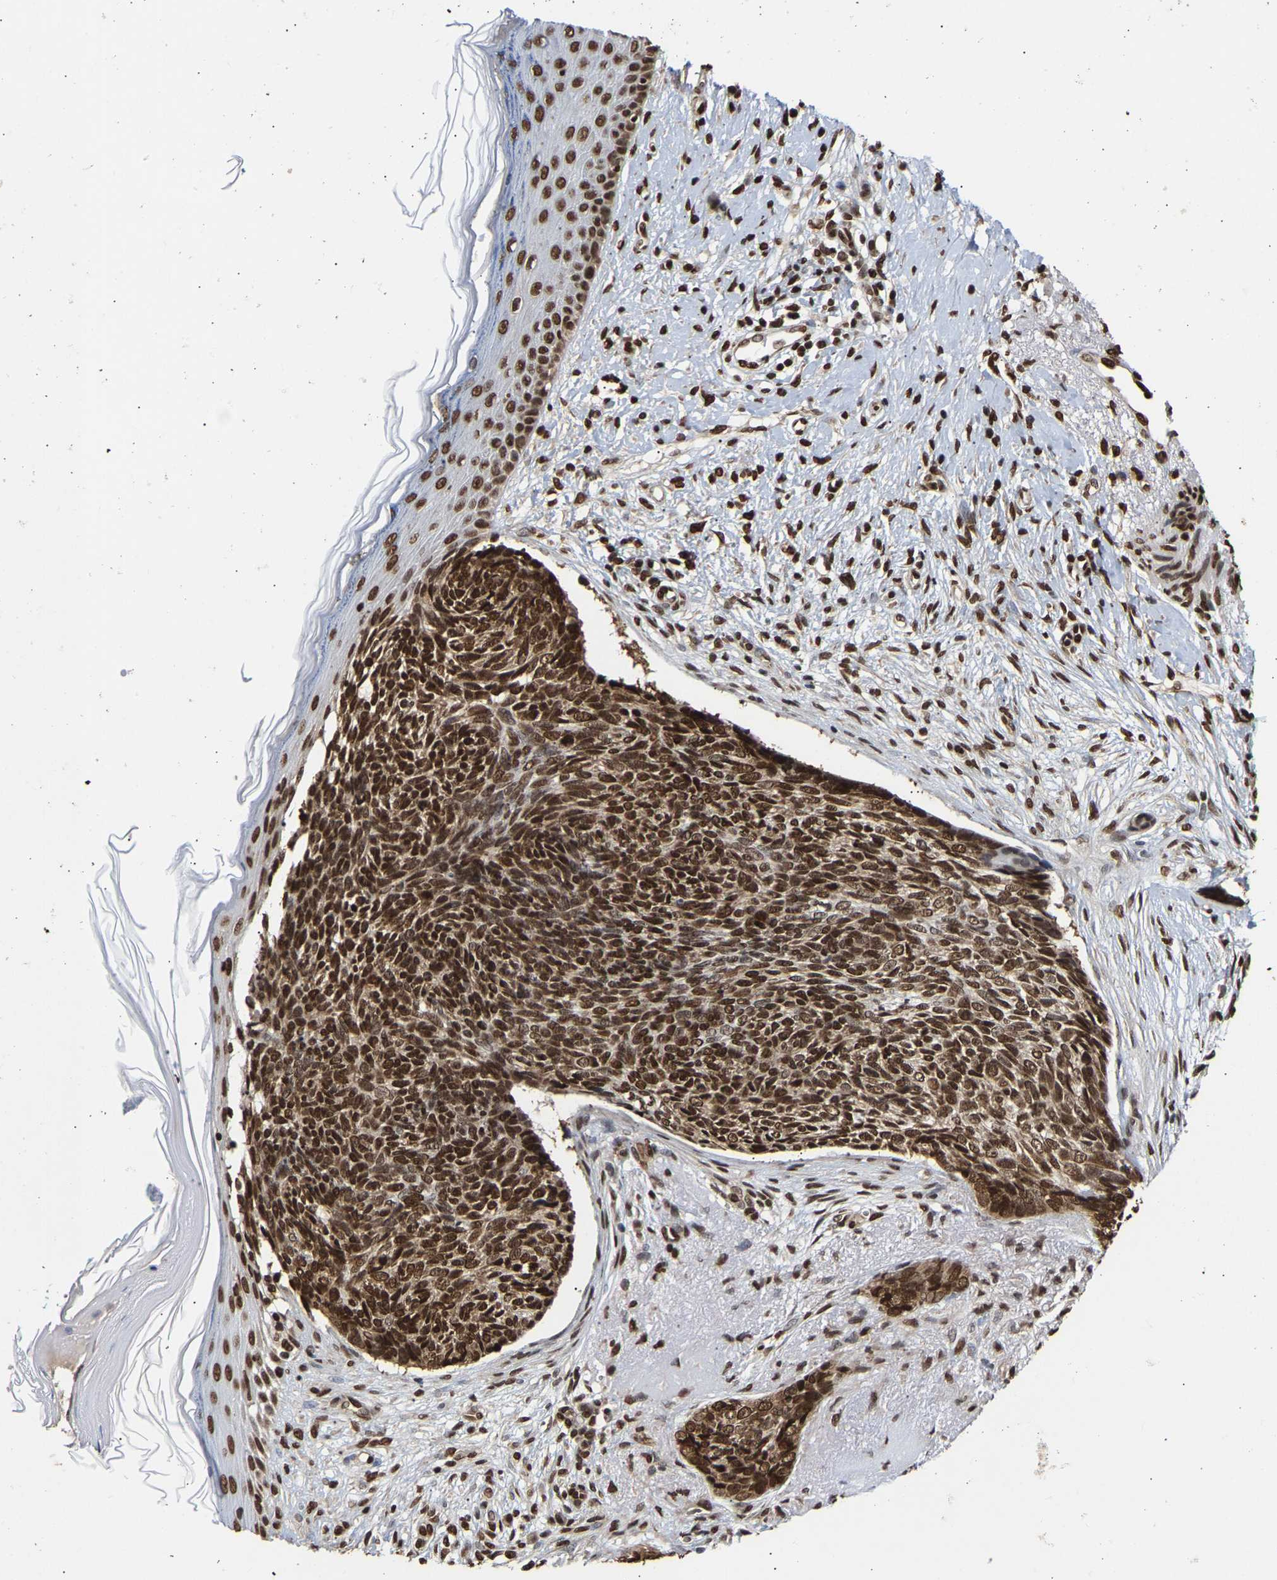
{"staining": {"intensity": "strong", "quantity": ">75%", "location": "nuclear"}, "tissue": "skin cancer", "cell_type": "Tumor cells", "image_type": "cancer", "snomed": [{"axis": "morphology", "description": "Basal cell carcinoma"}, {"axis": "topography", "description": "Skin"}], "caption": "This histopathology image exhibits immunohistochemistry staining of basal cell carcinoma (skin), with high strong nuclear staining in about >75% of tumor cells.", "gene": "PSIP1", "patient": {"sex": "female", "age": 84}}